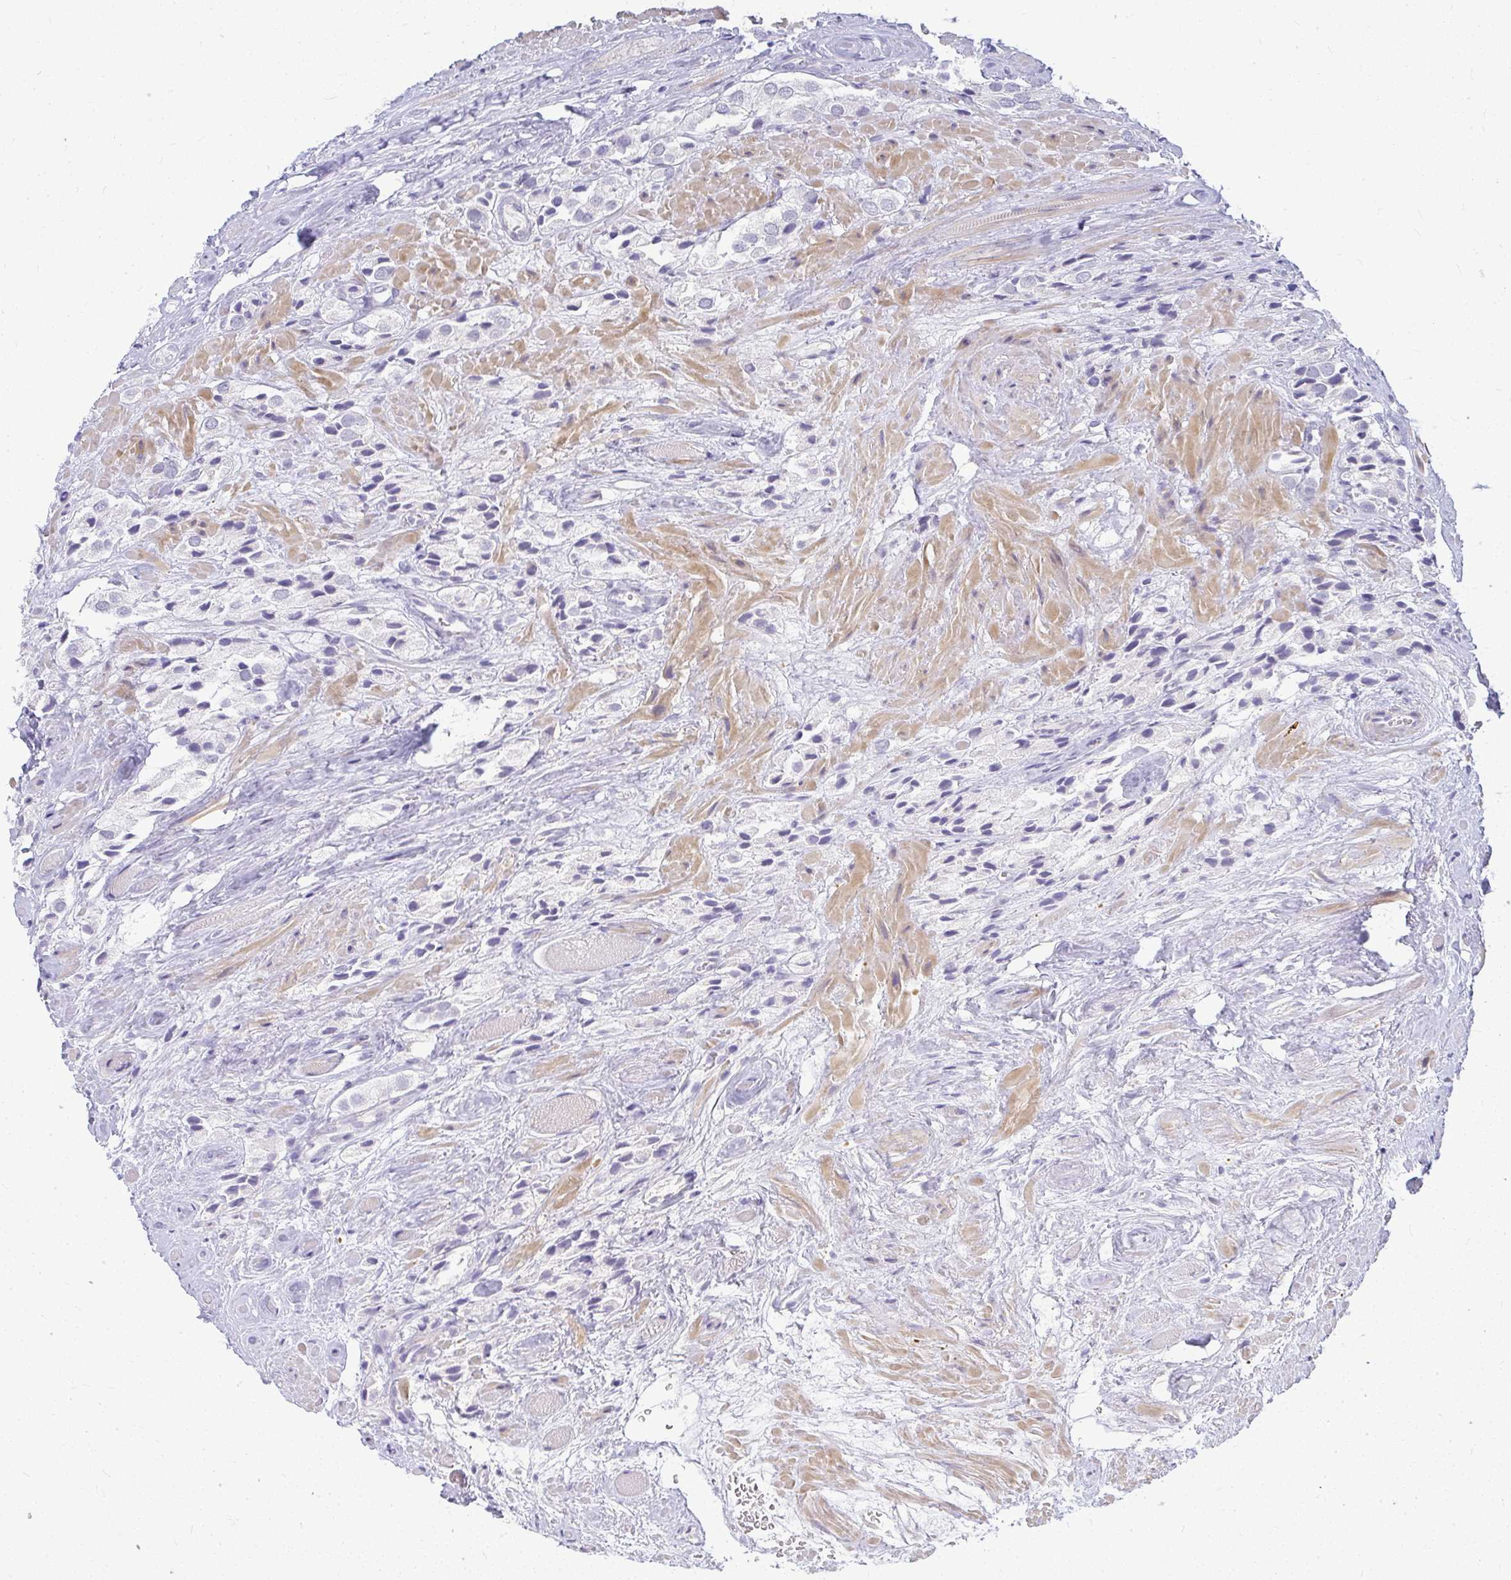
{"staining": {"intensity": "negative", "quantity": "none", "location": "none"}, "tissue": "prostate cancer", "cell_type": "Tumor cells", "image_type": "cancer", "snomed": [{"axis": "morphology", "description": "Adenocarcinoma, High grade"}, {"axis": "topography", "description": "Prostate and seminal vesicle, NOS"}], "caption": "Immunohistochemistry (IHC) histopathology image of human prostate cancer stained for a protein (brown), which displays no staining in tumor cells.", "gene": "TEX33", "patient": {"sex": "male", "age": 64}}